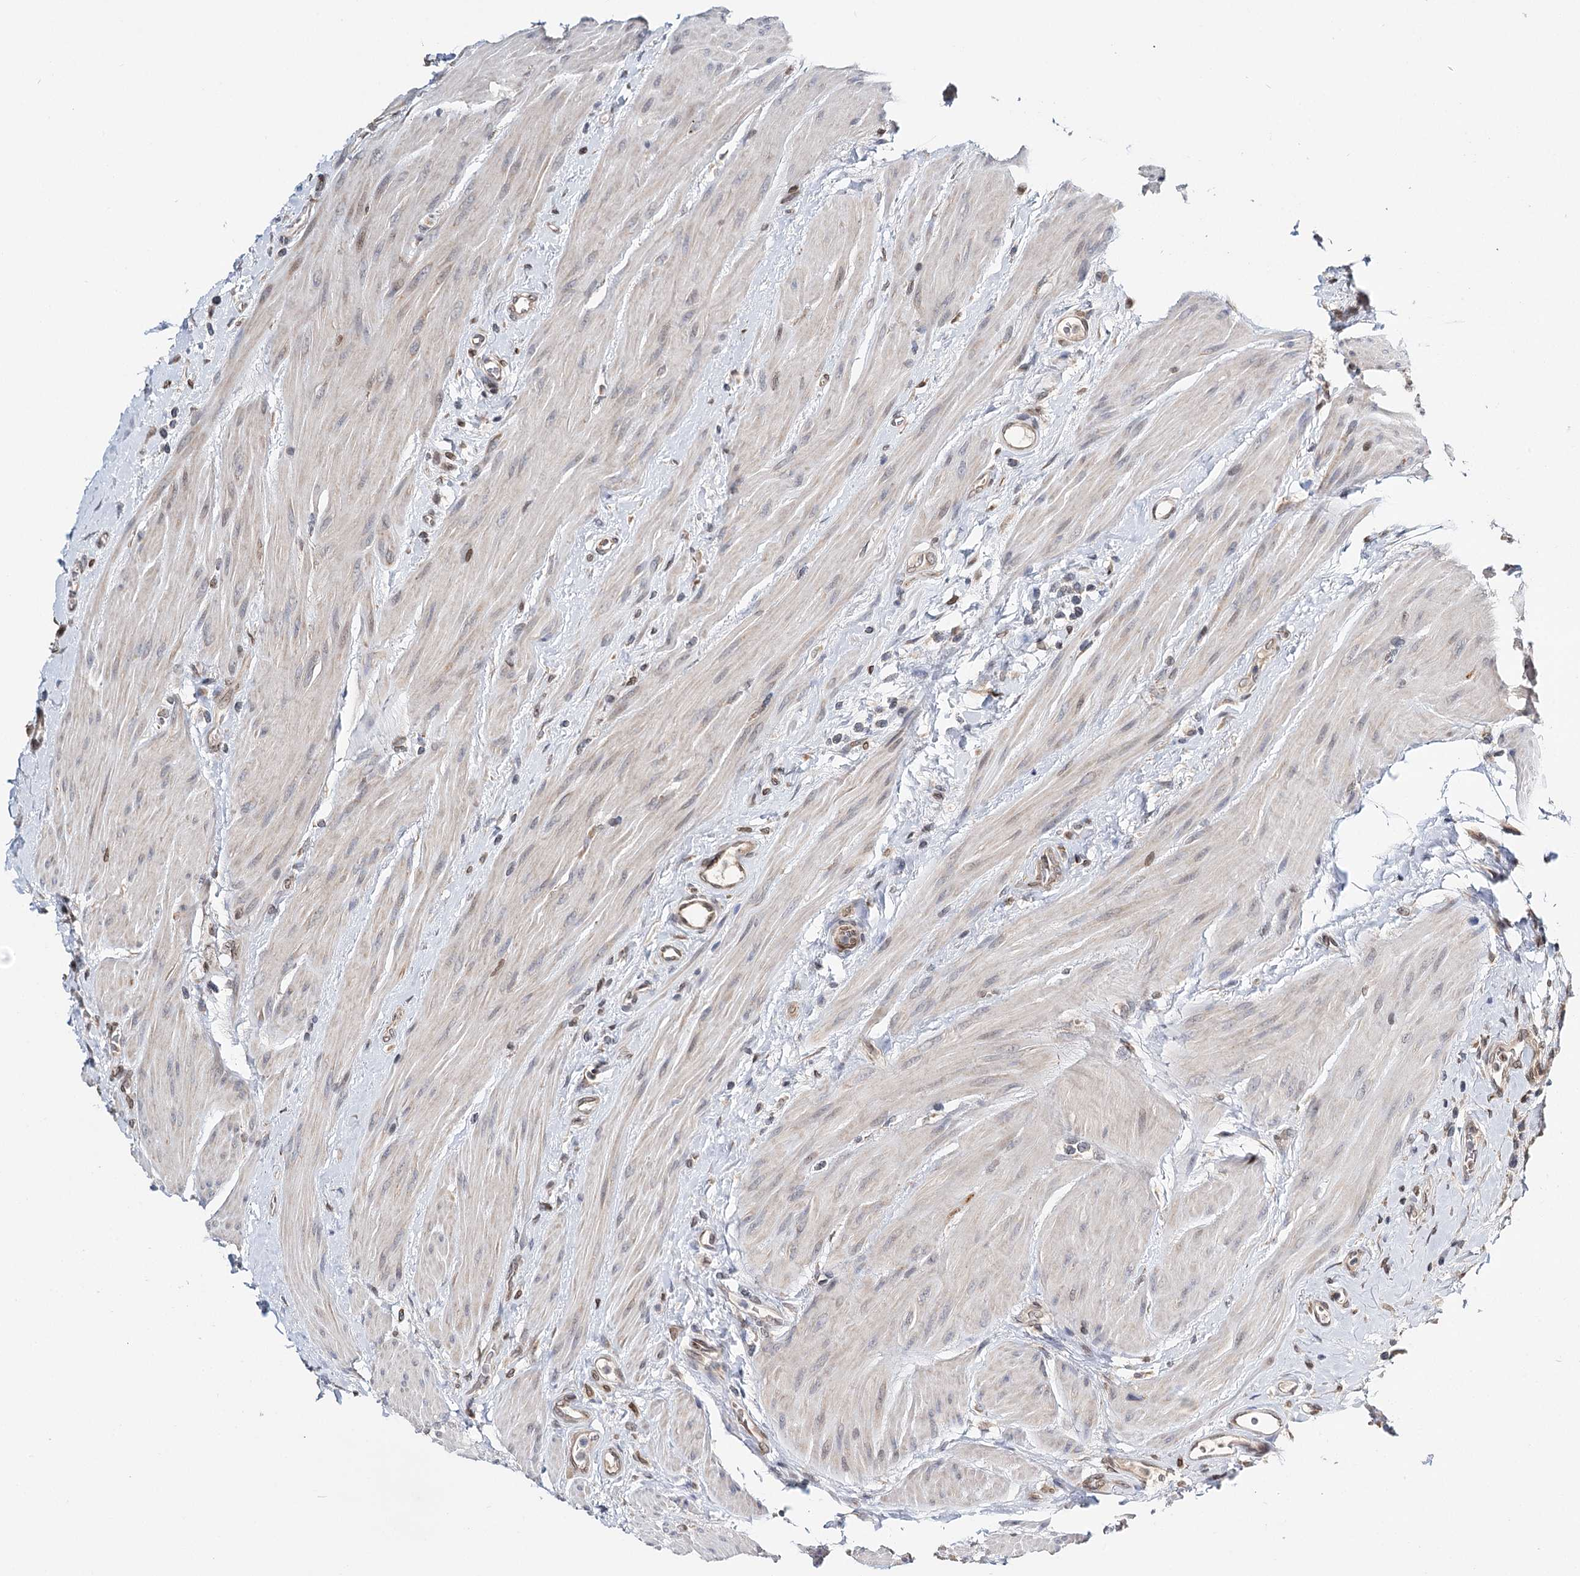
{"staining": {"intensity": "weak", "quantity": ">75%", "location": "cytoplasmic/membranous"}, "tissue": "urothelial cancer", "cell_type": "Tumor cells", "image_type": "cancer", "snomed": [{"axis": "morphology", "description": "Urothelial carcinoma, High grade"}, {"axis": "topography", "description": "Urinary bladder"}], "caption": "High-power microscopy captured an IHC micrograph of urothelial cancer, revealing weak cytoplasmic/membranous positivity in approximately >75% of tumor cells.", "gene": "CFAP46", "patient": {"sex": "male", "age": 50}}